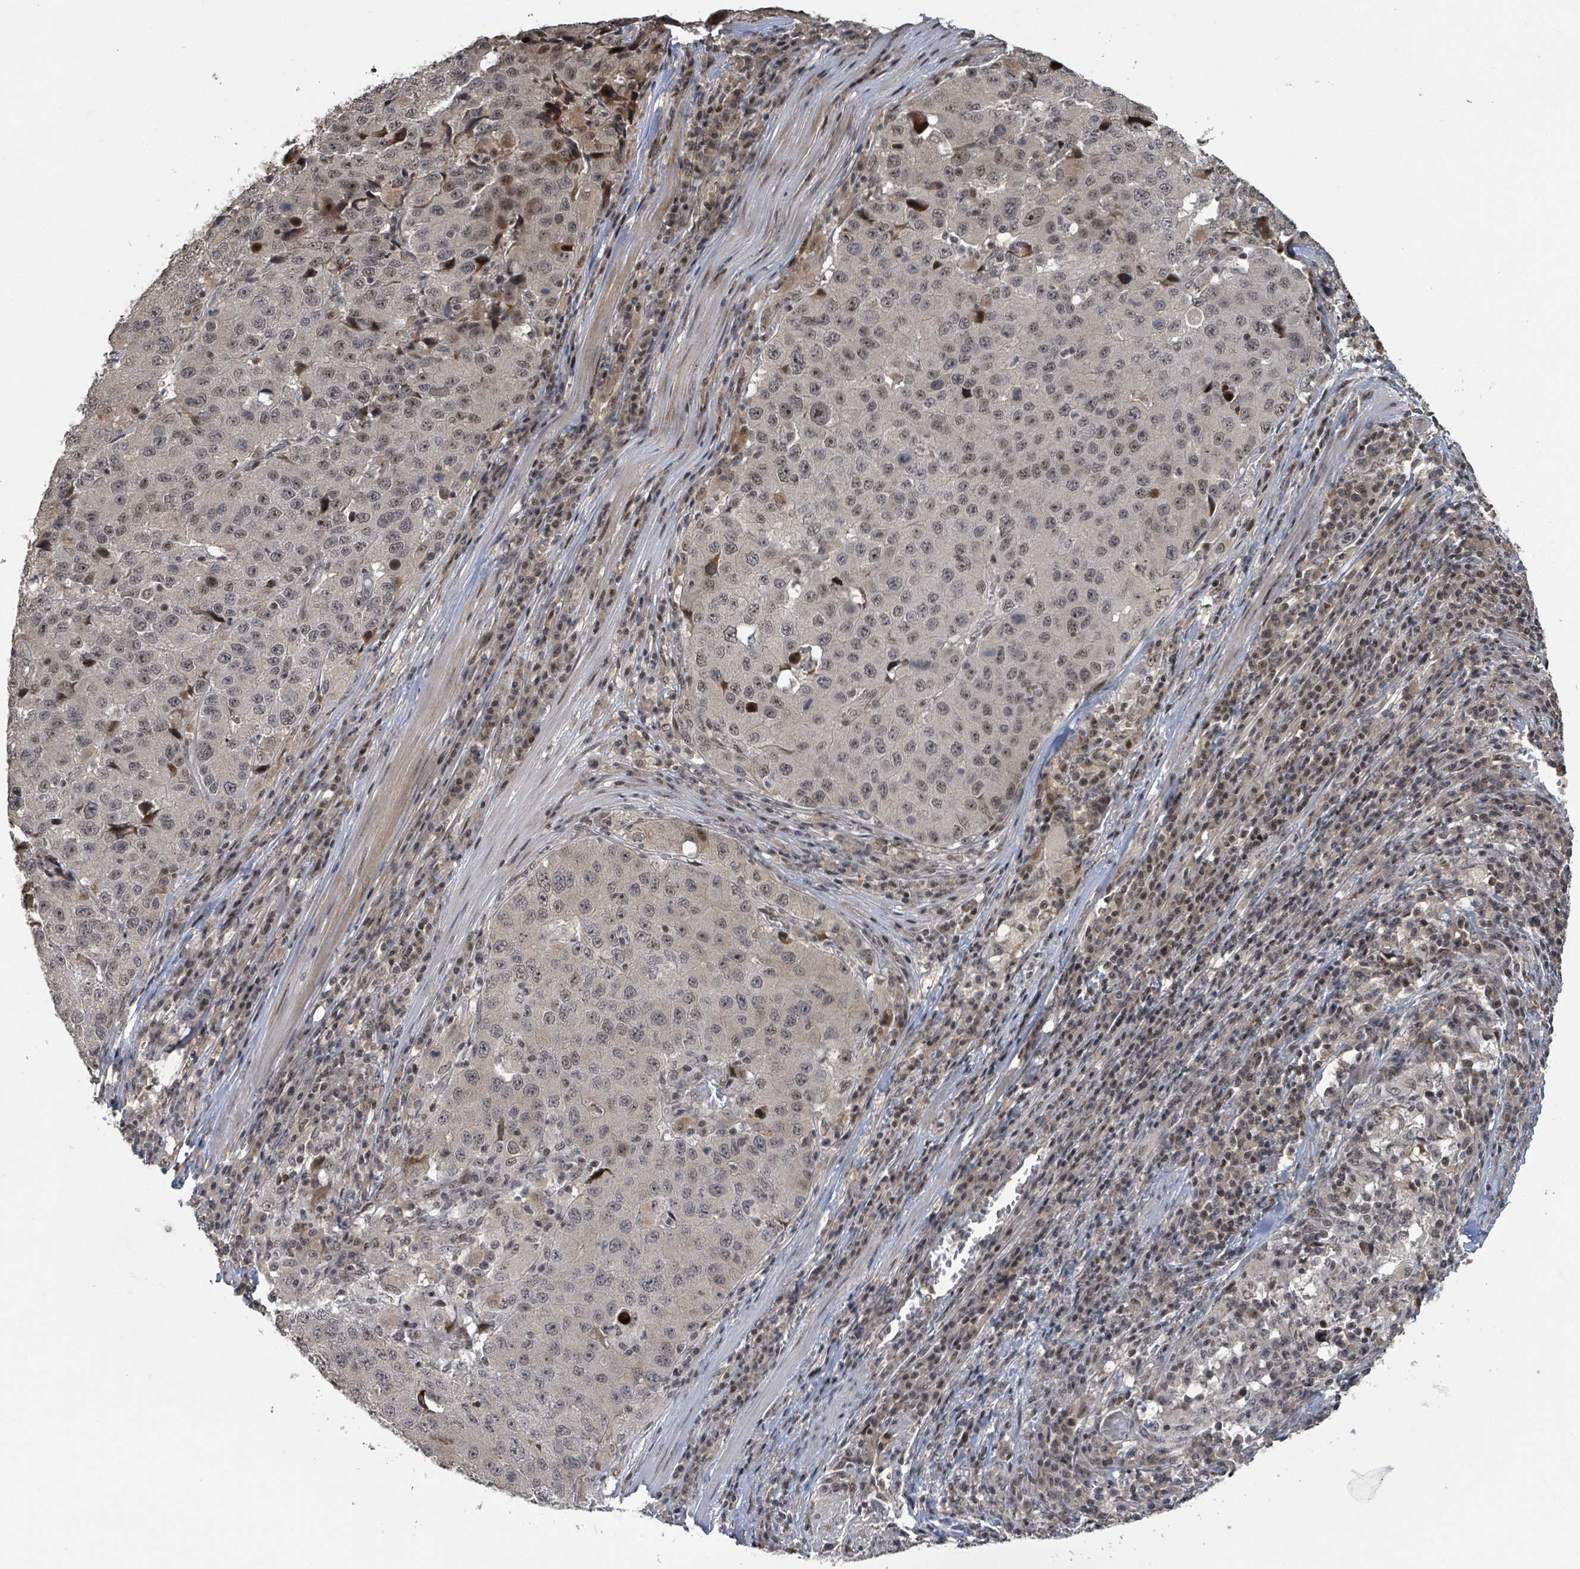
{"staining": {"intensity": "weak", "quantity": "25%-75%", "location": "nuclear"}, "tissue": "stomach cancer", "cell_type": "Tumor cells", "image_type": "cancer", "snomed": [{"axis": "morphology", "description": "Adenocarcinoma, NOS"}, {"axis": "topography", "description": "Stomach"}], "caption": "IHC photomicrograph of human stomach cancer (adenocarcinoma) stained for a protein (brown), which exhibits low levels of weak nuclear positivity in approximately 25%-75% of tumor cells.", "gene": "ZBTB14", "patient": {"sex": "male", "age": 71}}